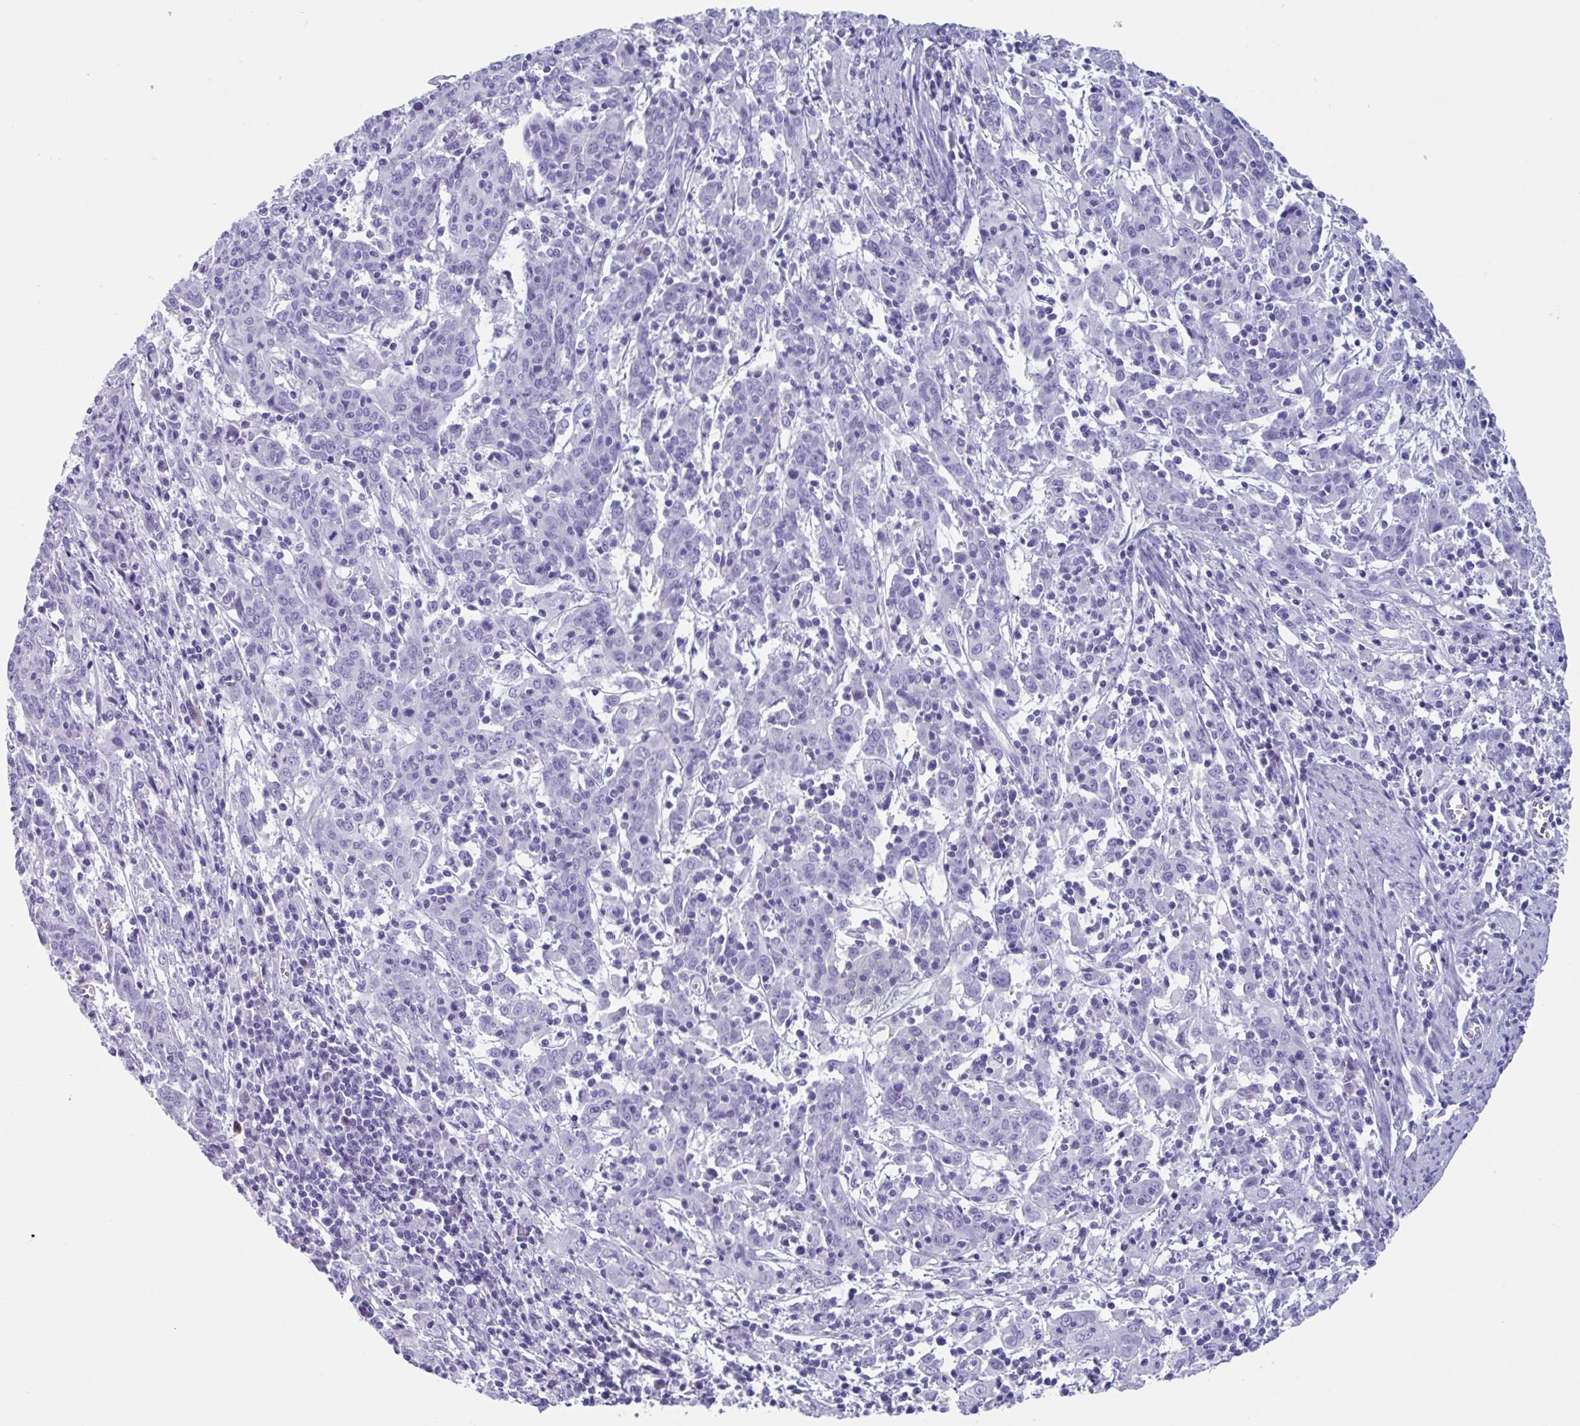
{"staining": {"intensity": "negative", "quantity": "none", "location": "none"}, "tissue": "cervical cancer", "cell_type": "Tumor cells", "image_type": "cancer", "snomed": [{"axis": "morphology", "description": "Squamous cell carcinoma, NOS"}, {"axis": "topography", "description": "Cervix"}], "caption": "Human squamous cell carcinoma (cervical) stained for a protein using IHC displays no expression in tumor cells.", "gene": "USP35", "patient": {"sex": "female", "age": 67}}